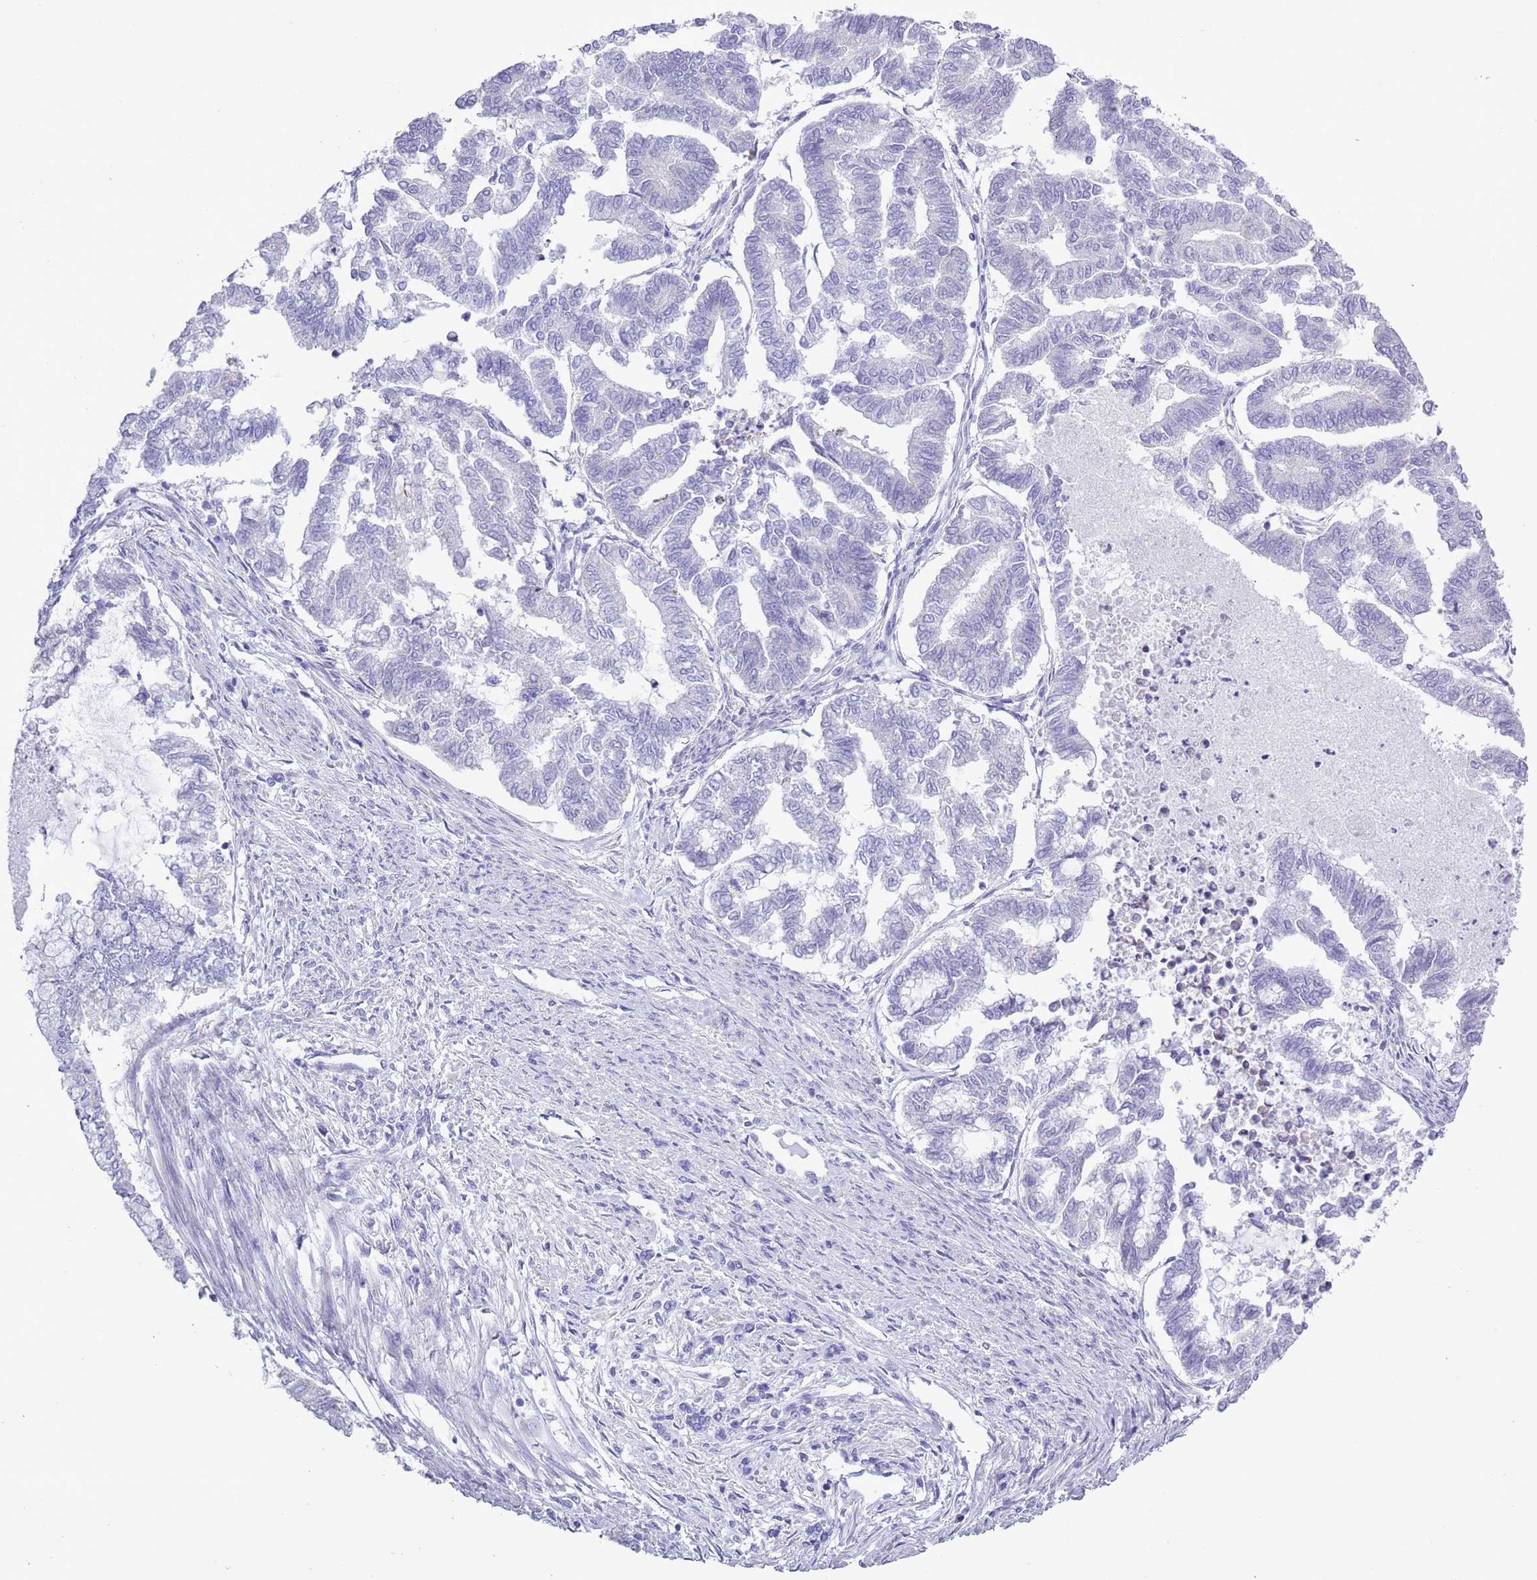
{"staining": {"intensity": "negative", "quantity": "none", "location": "none"}, "tissue": "endometrial cancer", "cell_type": "Tumor cells", "image_type": "cancer", "snomed": [{"axis": "morphology", "description": "Adenocarcinoma, NOS"}, {"axis": "topography", "description": "Endometrium"}], "caption": "Tumor cells show no significant protein expression in endometrial cancer (adenocarcinoma).", "gene": "MOCOS", "patient": {"sex": "female", "age": 79}}